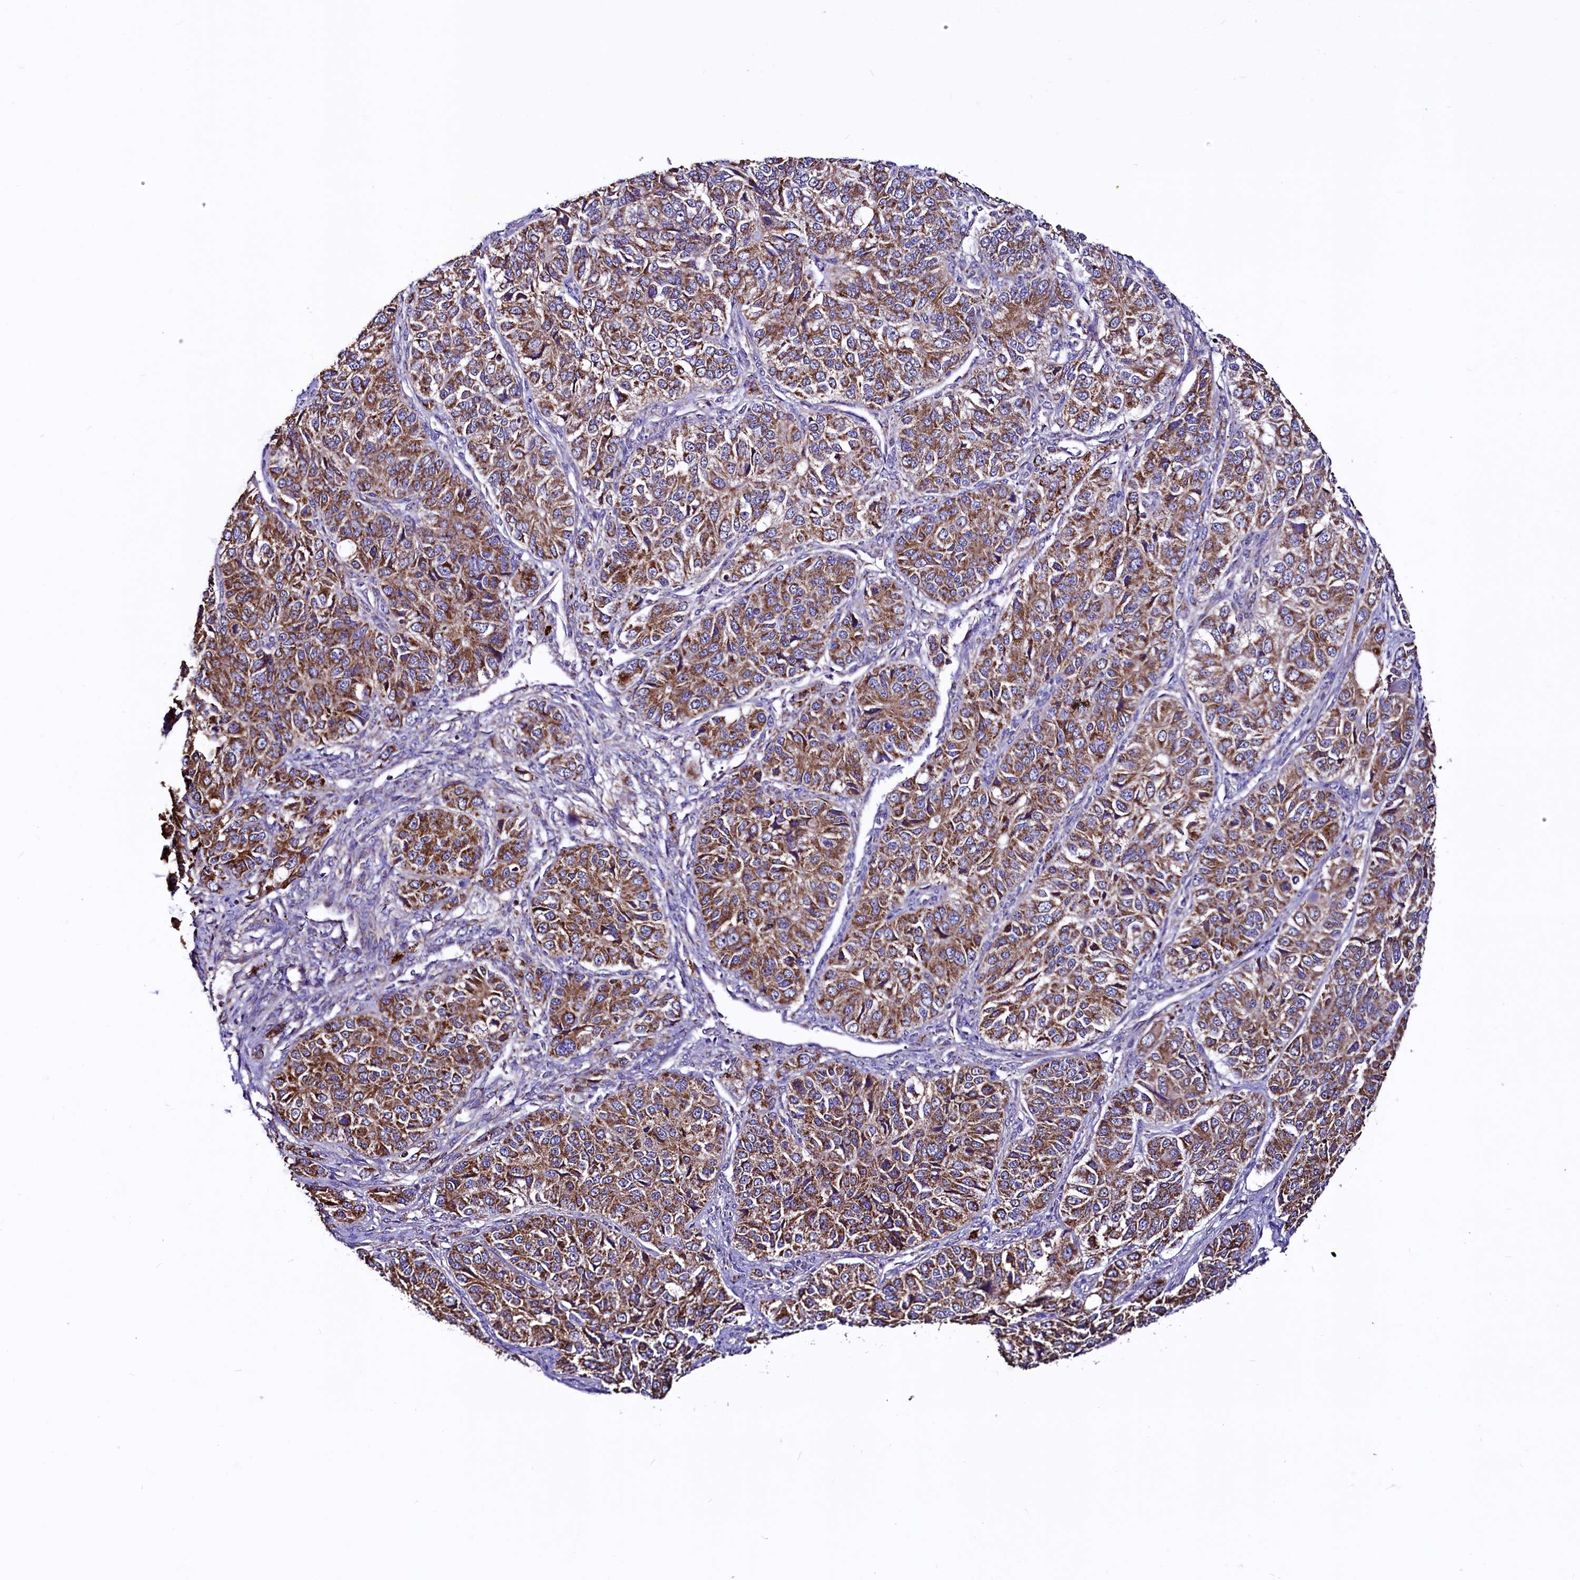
{"staining": {"intensity": "moderate", "quantity": ">75%", "location": "cytoplasmic/membranous"}, "tissue": "ovarian cancer", "cell_type": "Tumor cells", "image_type": "cancer", "snomed": [{"axis": "morphology", "description": "Carcinoma, endometroid"}, {"axis": "topography", "description": "Ovary"}], "caption": "Moderate cytoplasmic/membranous protein expression is seen in approximately >75% of tumor cells in ovarian cancer.", "gene": "STARD5", "patient": {"sex": "female", "age": 51}}